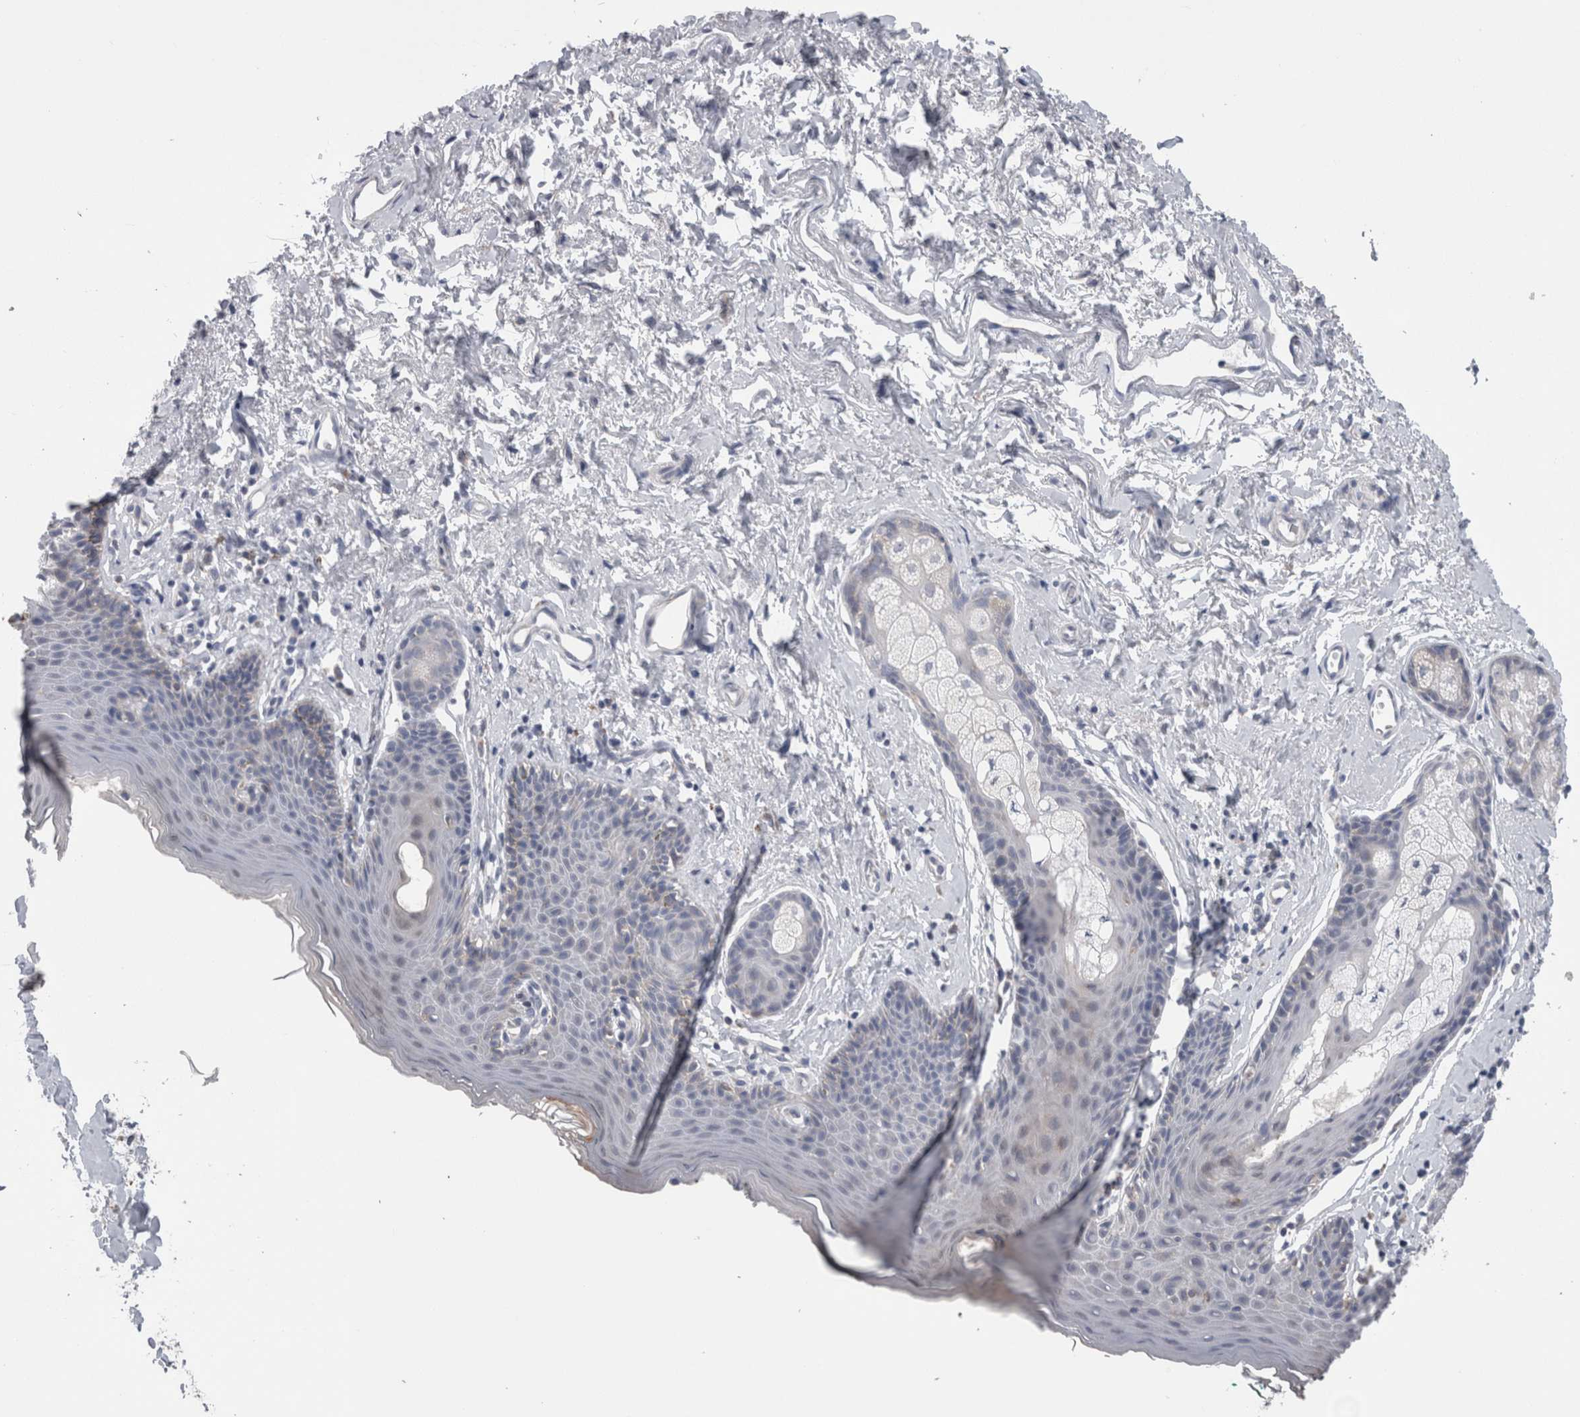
{"staining": {"intensity": "negative", "quantity": "none", "location": "none"}, "tissue": "skin", "cell_type": "Epidermal cells", "image_type": "normal", "snomed": [{"axis": "morphology", "description": "Normal tissue, NOS"}, {"axis": "topography", "description": "Vulva"}], "caption": "Human skin stained for a protein using IHC exhibits no positivity in epidermal cells.", "gene": "GDAP1", "patient": {"sex": "female", "age": 66}}